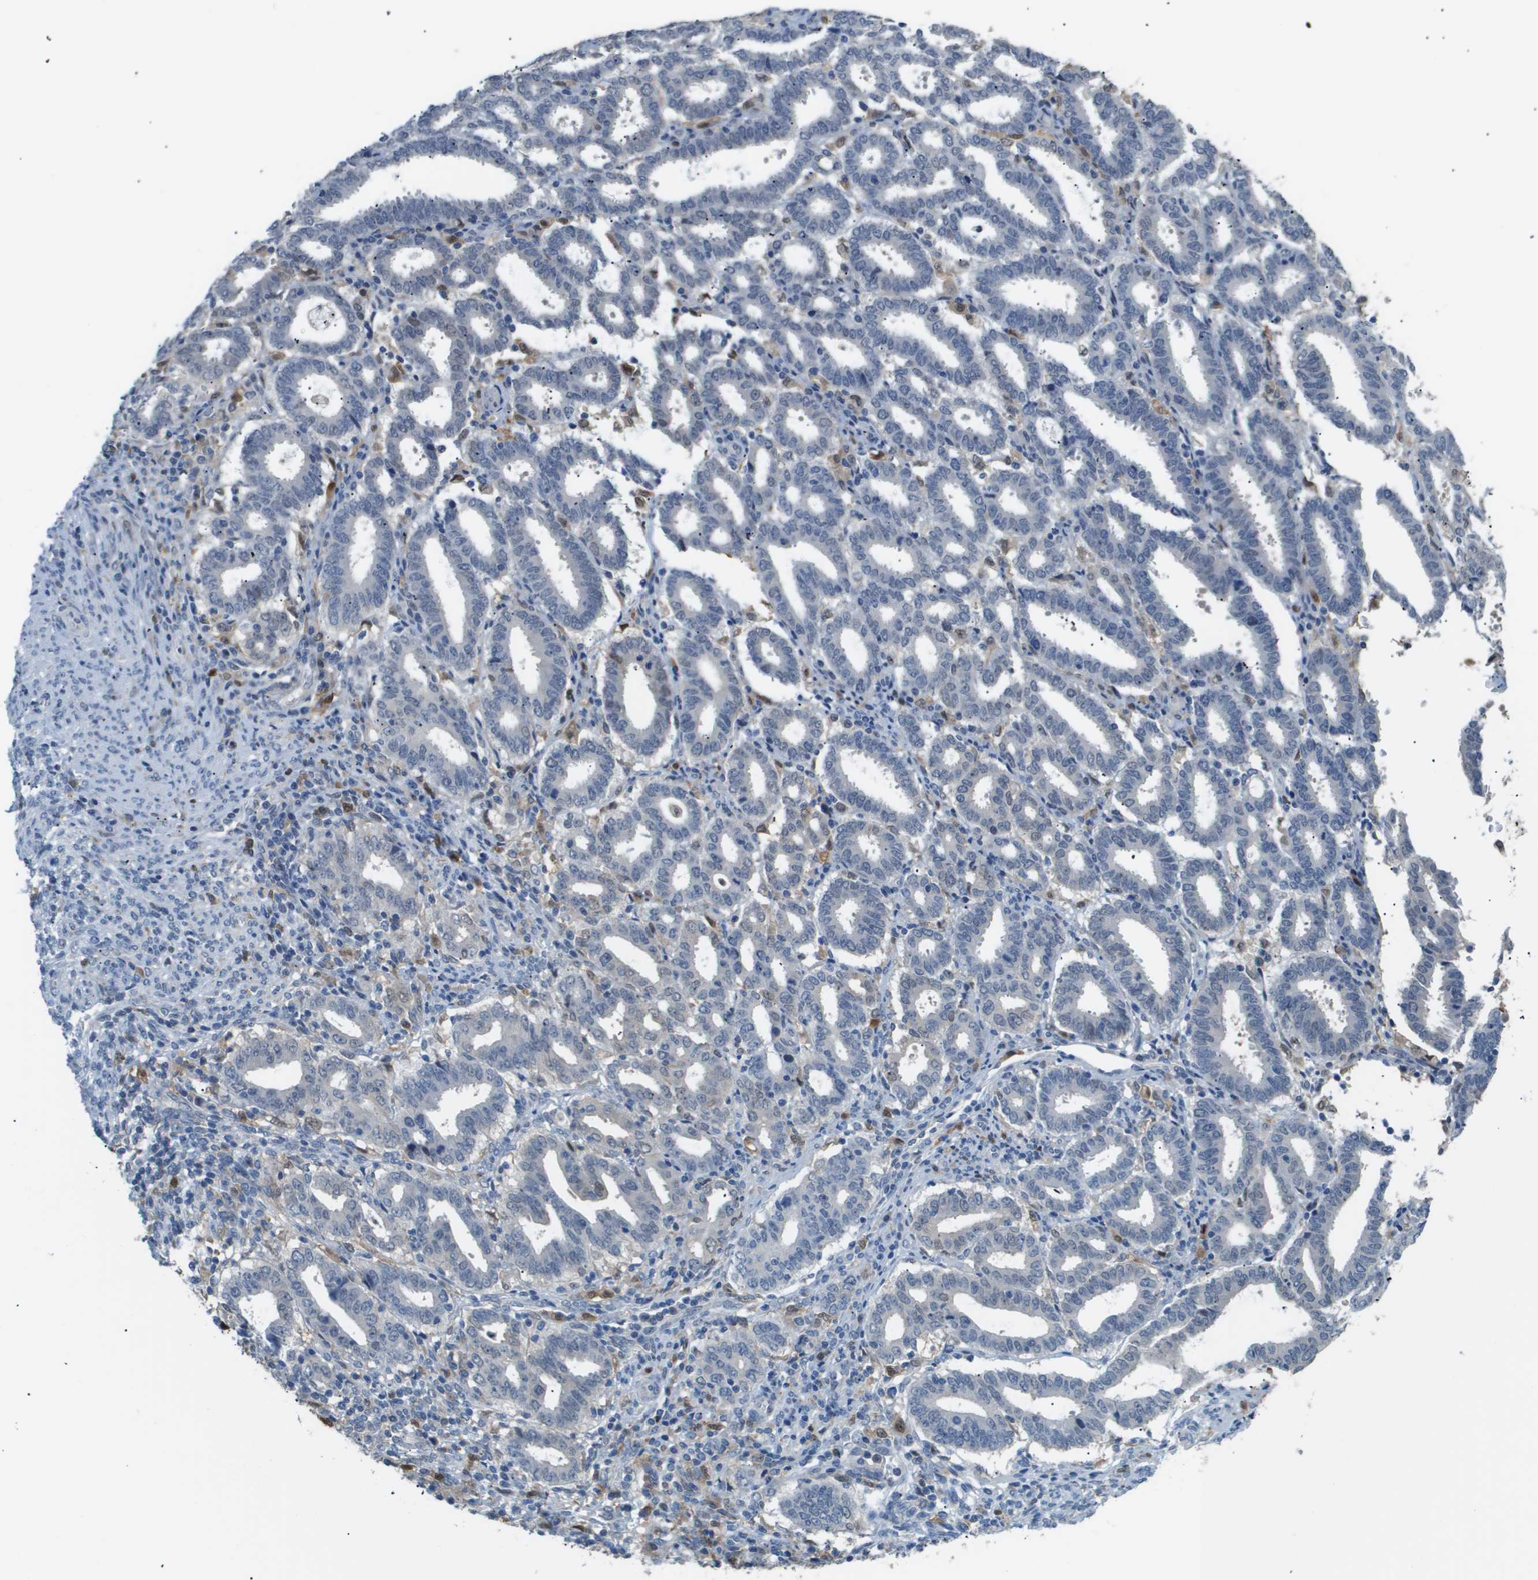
{"staining": {"intensity": "negative", "quantity": "none", "location": "none"}, "tissue": "endometrial cancer", "cell_type": "Tumor cells", "image_type": "cancer", "snomed": [{"axis": "morphology", "description": "Adenocarcinoma, NOS"}, {"axis": "topography", "description": "Uterus"}], "caption": "The micrograph shows no staining of tumor cells in endometrial cancer.", "gene": "AKR1A1", "patient": {"sex": "female", "age": 83}}